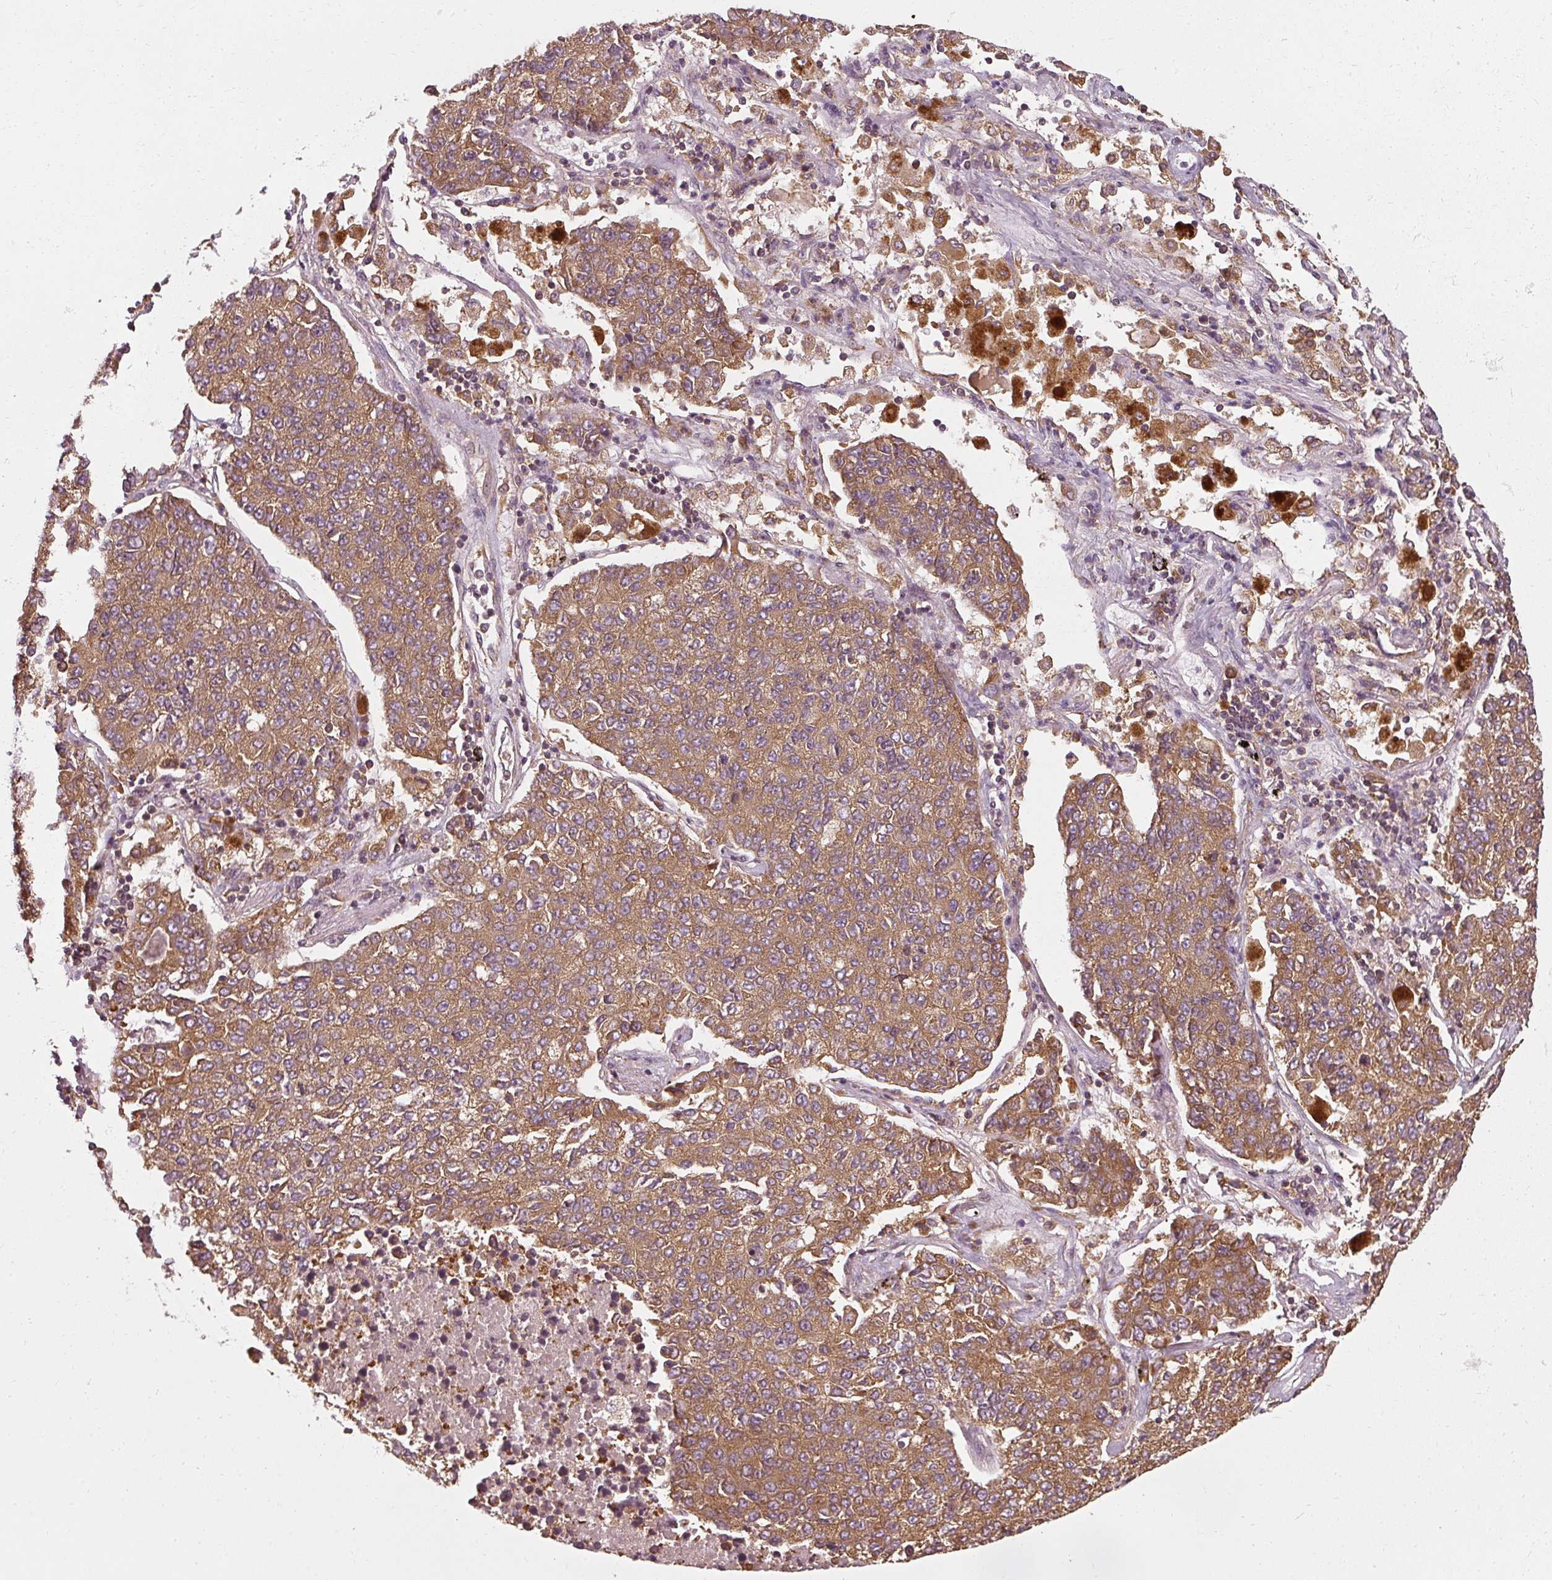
{"staining": {"intensity": "strong", "quantity": ">75%", "location": "cytoplasmic/membranous"}, "tissue": "lung cancer", "cell_type": "Tumor cells", "image_type": "cancer", "snomed": [{"axis": "morphology", "description": "Adenocarcinoma, NOS"}, {"axis": "topography", "description": "Lung"}], "caption": "Approximately >75% of tumor cells in lung adenocarcinoma display strong cytoplasmic/membranous protein staining as visualized by brown immunohistochemical staining.", "gene": "RPL24", "patient": {"sex": "male", "age": 49}}